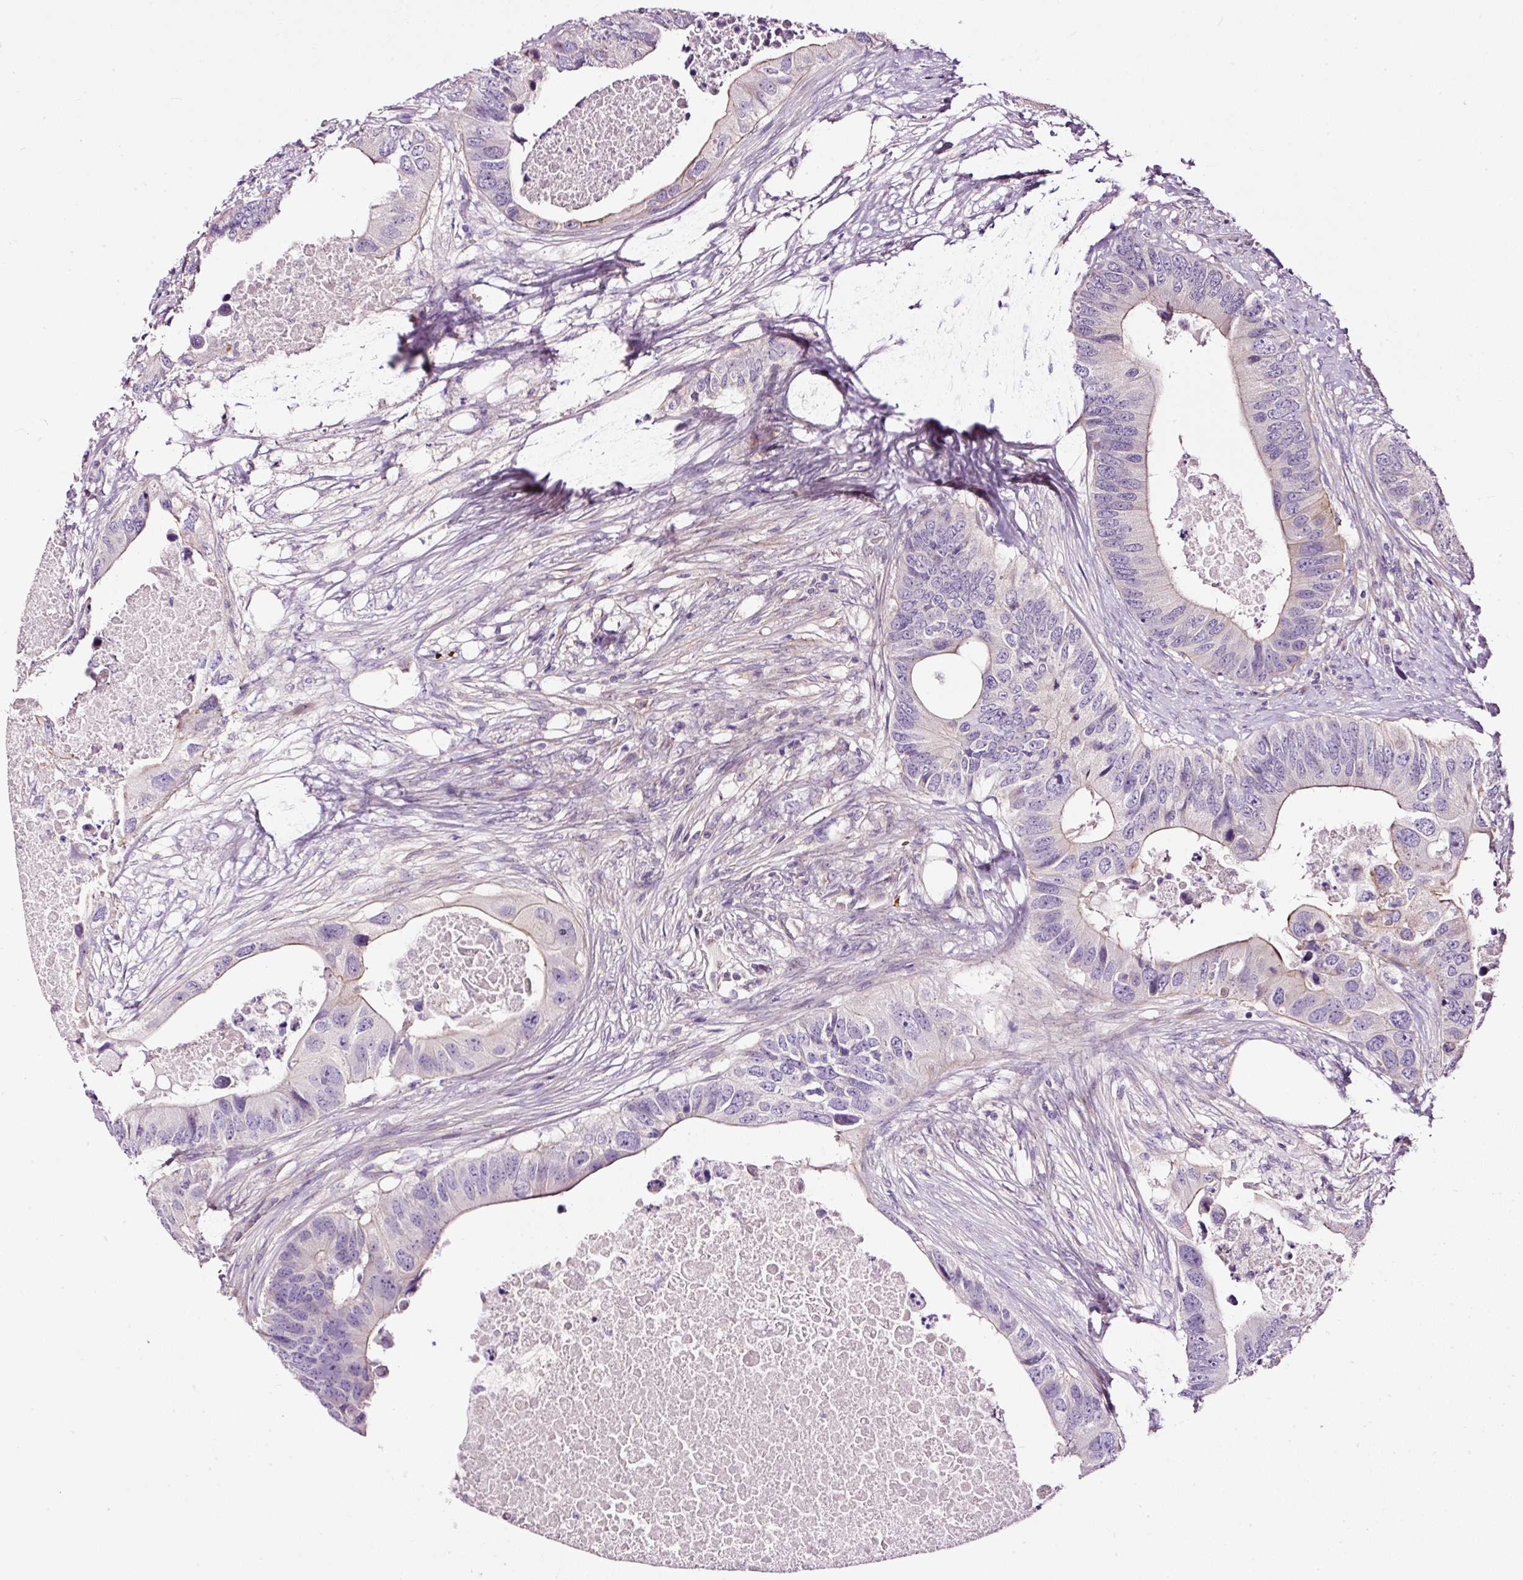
{"staining": {"intensity": "negative", "quantity": "none", "location": "none"}, "tissue": "colorectal cancer", "cell_type": "Tumor cells", "image_type": "cancer", "snomed": [{"axis": "morphology", "description": "Adenocarcinoma, NOS"}, {"axis": "topography", "description": "Colon"}], "caption": "A high-resolution photomicrograph shows immunohistochemistry (IHC) staining of colorectal adenocarcinoma, which shows no significant staining in tumor cells.", "gene": "USHBP1", "patient": {"sex": "male", "age": 71}}